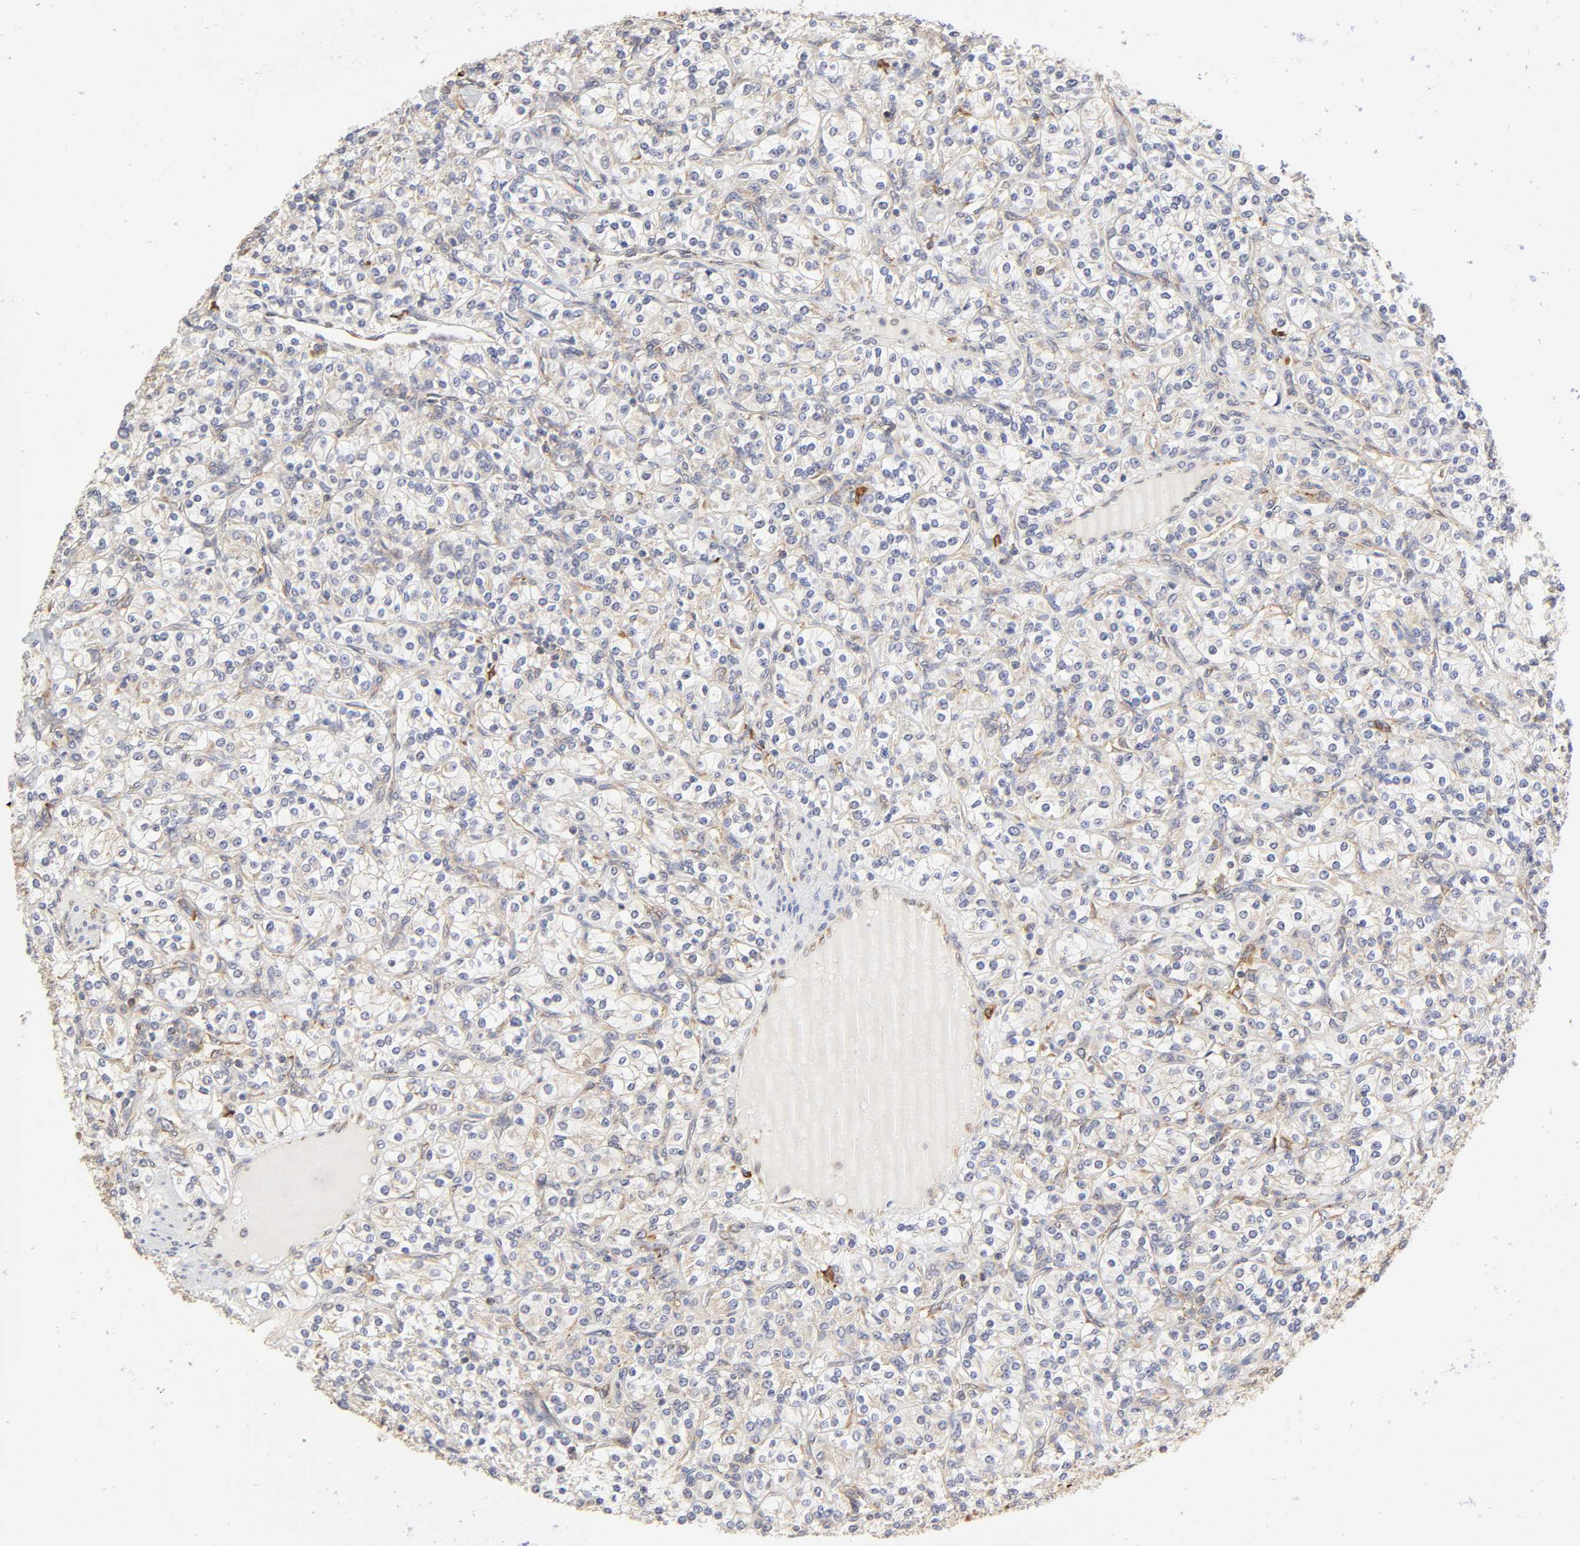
{"staining": {"intensity": "moderate", "quantity": "25%-75%", "location": "cytoplasmic/membranous"}, "tissue": "renal cancer", "cell_type": "Tumor cells", "image_type": "cancer", "snomed": [{"axis": "morphology", "description": "Adenocarcinoma, NOS"}, {"axis": "topography", "description": "Kidney"}], "caption": "This photomicrograph displays immunohistochemistry staining of renal adenocarcinoma, with medium moderate cytoplasmic/membranous staining in approximately 25%-75% of tumor cells.", "gene": "RPL14", "patient": {"sex": "male", "age": 77}}